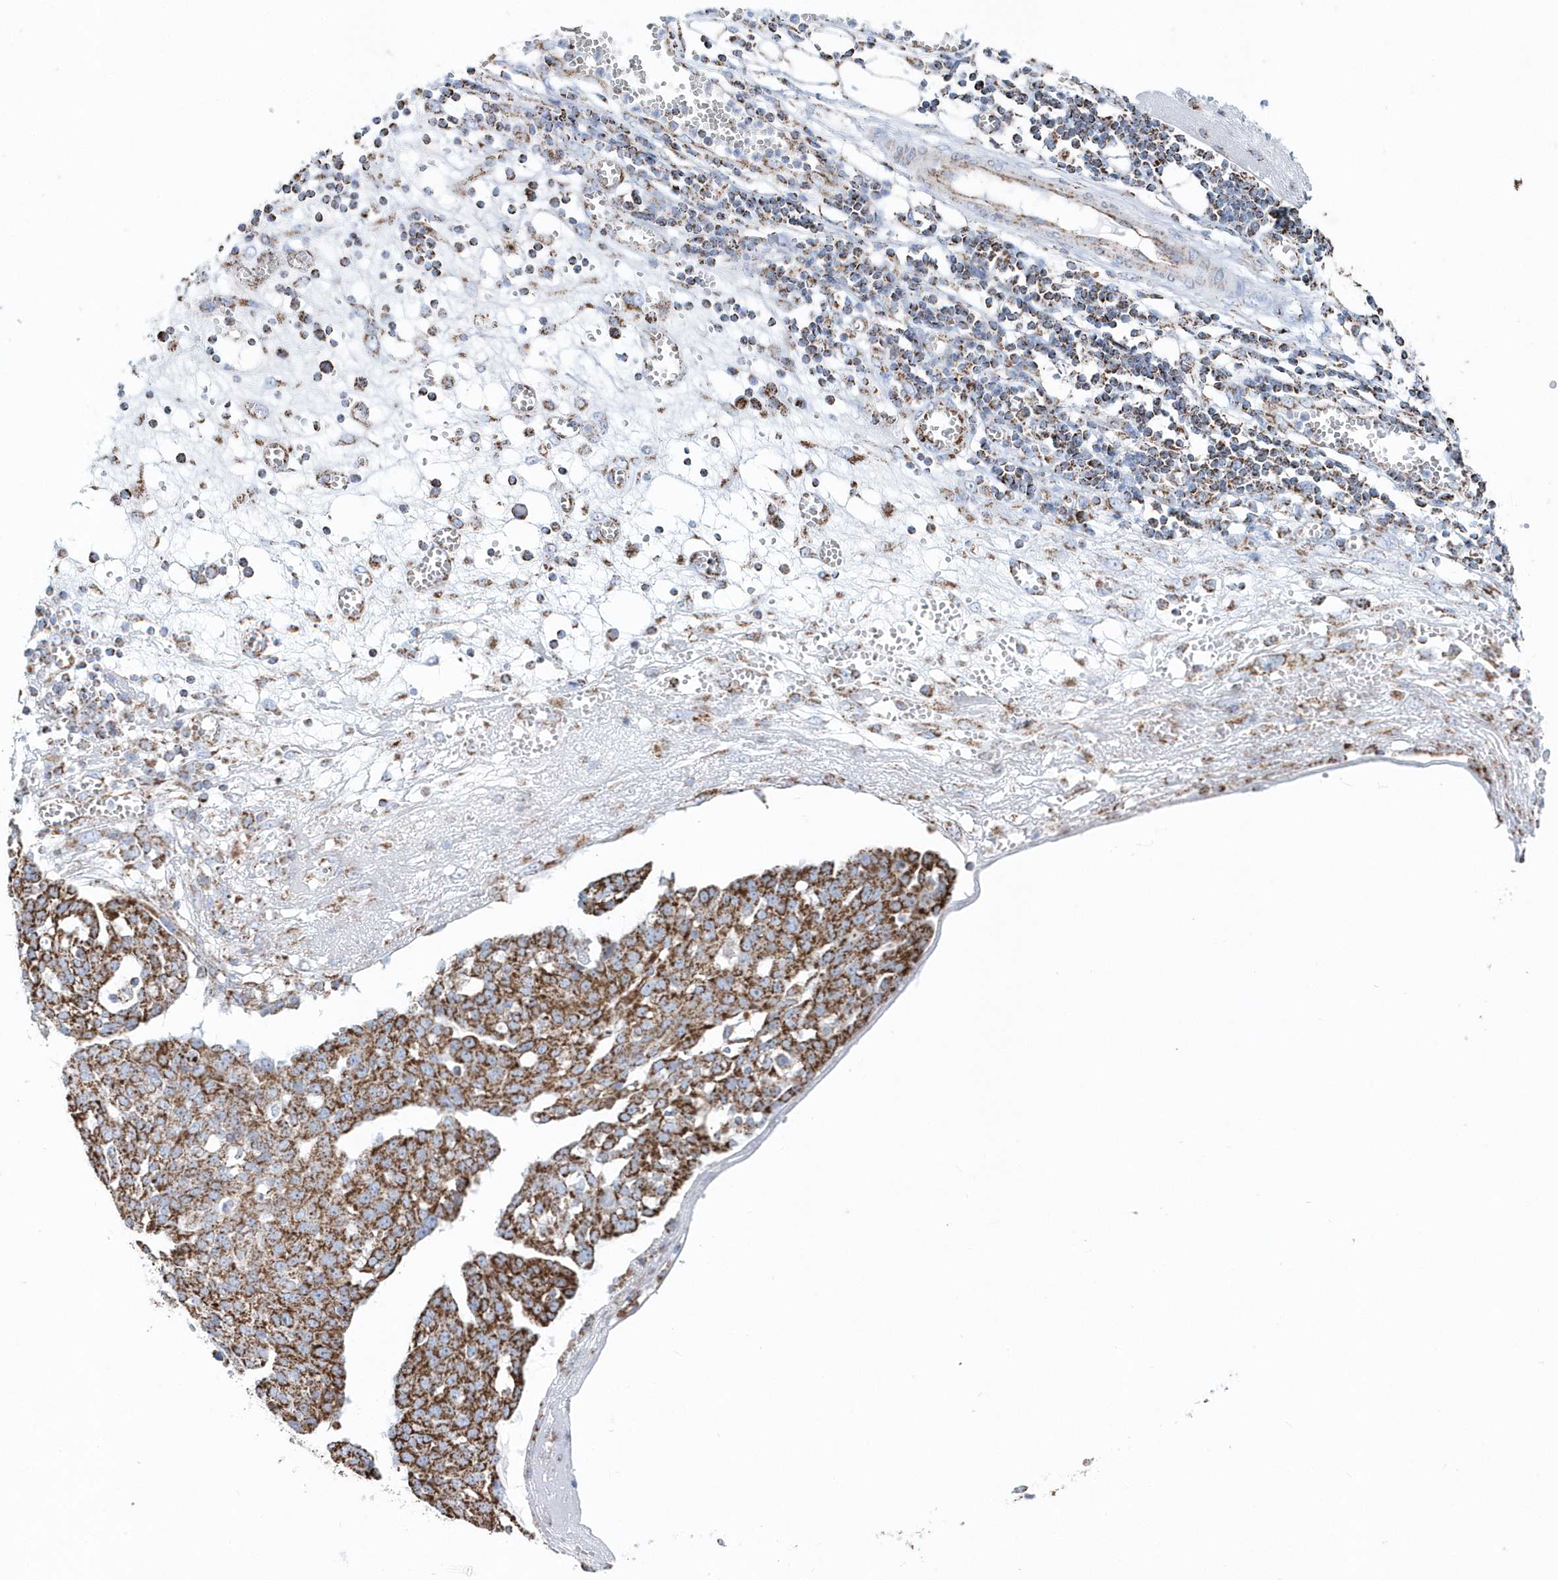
{"staining": {"intensity": "strong", "quantity": ">75%", "location": "cytoplasmic/membranous"}, "tissue": "ovarian cancer", "cell_type": "Tumor cells", "image_type": "cancer", "snomed": [{"axis": "morphology", "description": "Cystadenocarcinoma, serous, NOS"}, {"axis": "topography", "description": "Soft tissue"}, {"axis": "topography", "description": "Ovary"}], "caption": "An immunohistochemistry image of neoplastic tissue is shown. Protein staining in brown shows strong cytoplasmic/membranous positivity in ovarian cancer (serous cystadenocarcinoma) within tumor cells. The staining was performed using DAB (3,3'-diaminobenzidine) to visualize the protein expression in brown, while the nuclei were stained in blue with hematoxylin (Magnification: 20x).", "gene": "TMCO6", "patient": {"sex": "female", "age": 57}}